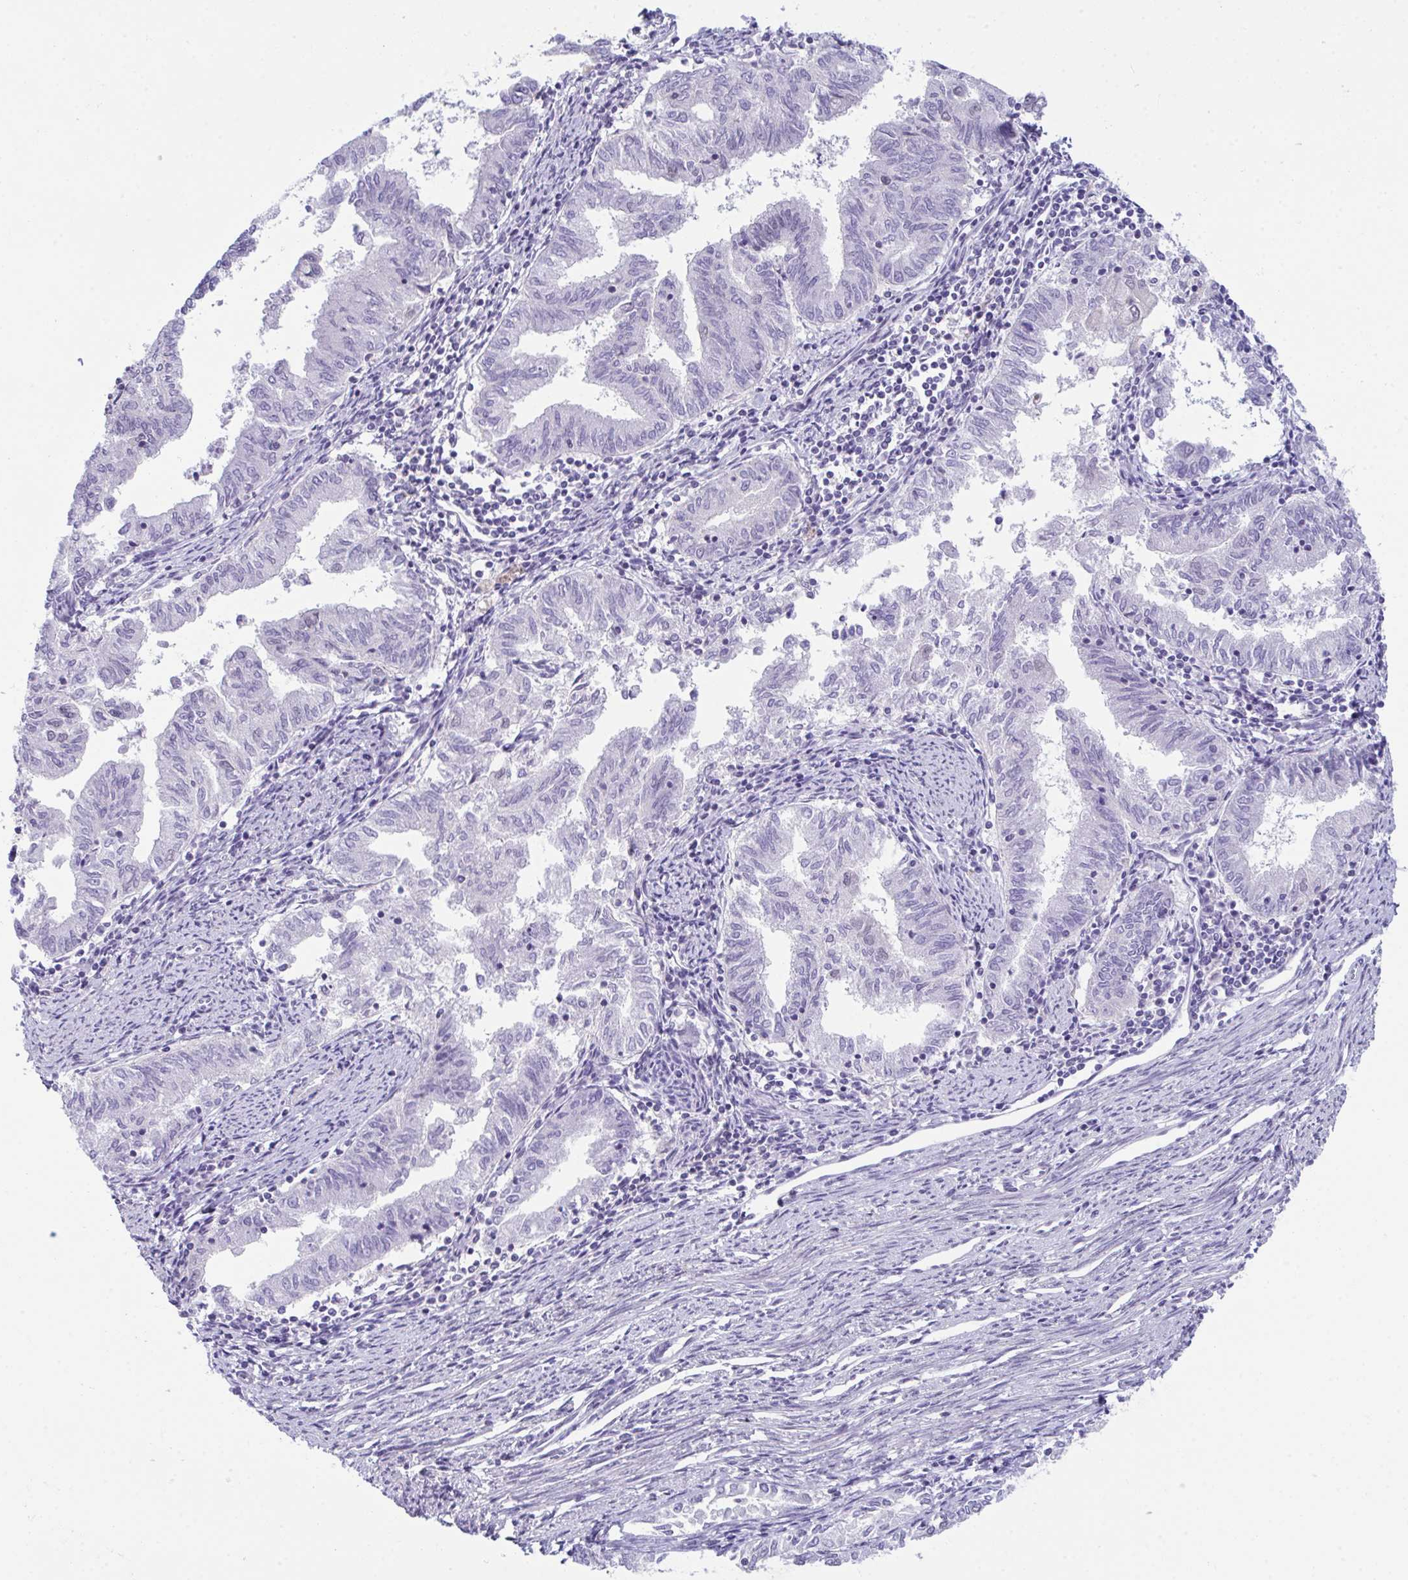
{"staining": {"intensity": "negative", "quantity": "none", "location": "none"}, "tissue": "endometrial cancer", "cell_type": "Tumor cells", "image_type": "cancer", "snomed": [{"axis": "morphology", "description": "Adenocarcinoma, NOS"}, {"axis": "topography", "description": "Endometrium"}], "caption": "This is a photomicrograph of immunohistochemistry (IHC) staining of endometrial cancer (adenocarcinoma), which shows no staining in tumor cells.", "gene": "ATP6V0D2", "patient": {"sex": "female", "age": 79}}